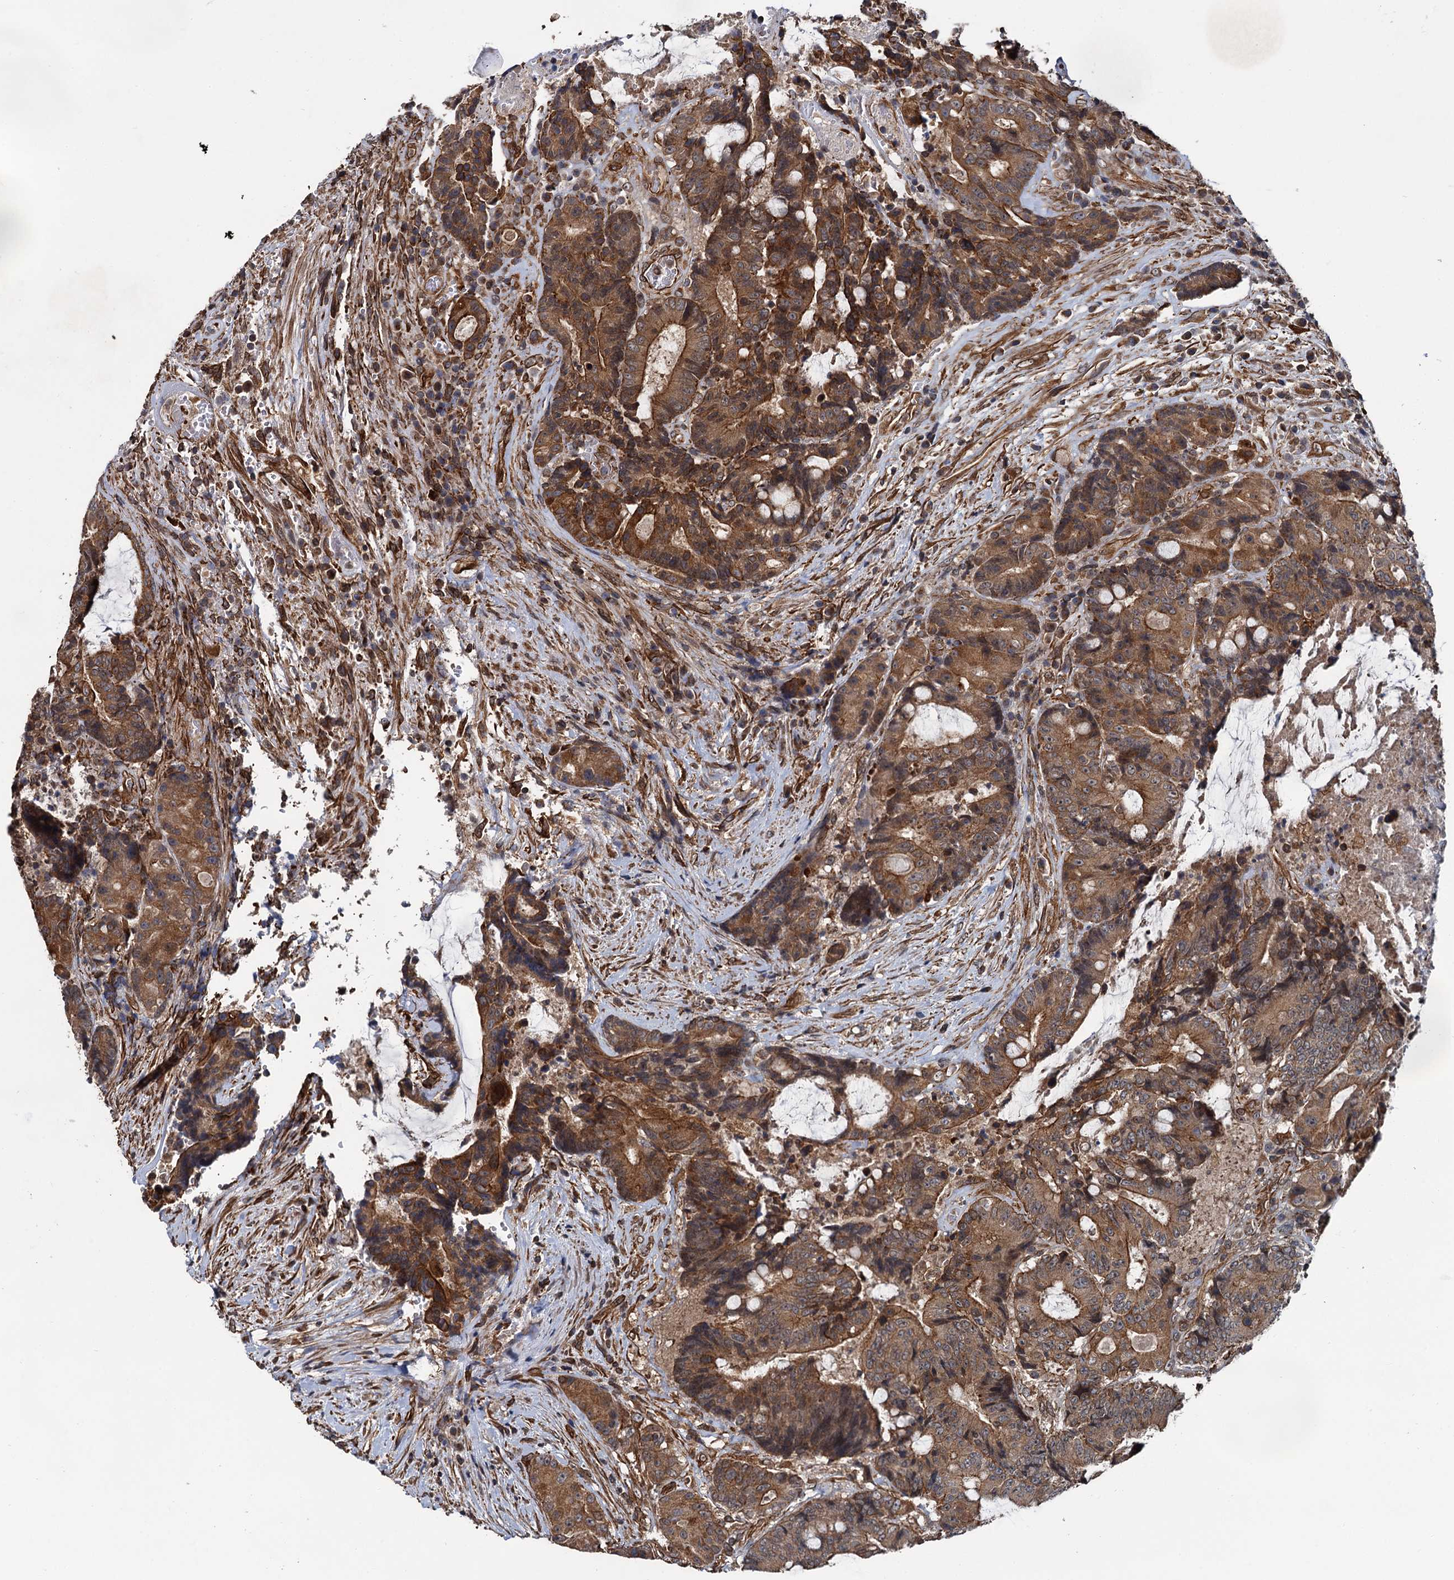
{"staining": {"intensity": "moderate", "quantity": ">75%", "location": "cytoplasmic/membranous"}, "tissue": "colorectal cancer", "cell_type": "Tumor cells", "image_type": "cancer", "snomed": [{"axis": "morphology", "description": "Adenocarcinoma, NOS"}, {"axis": "topography", "description": "Rectum"}], "caption": "A brown stain labels moderate cytoplasmic/membranous expression of a protein in human adenocarcinoma (colorectal) tumor cells.", "gene": "ZFYVE19", "patient": {"sex": "male", "age": 69}}